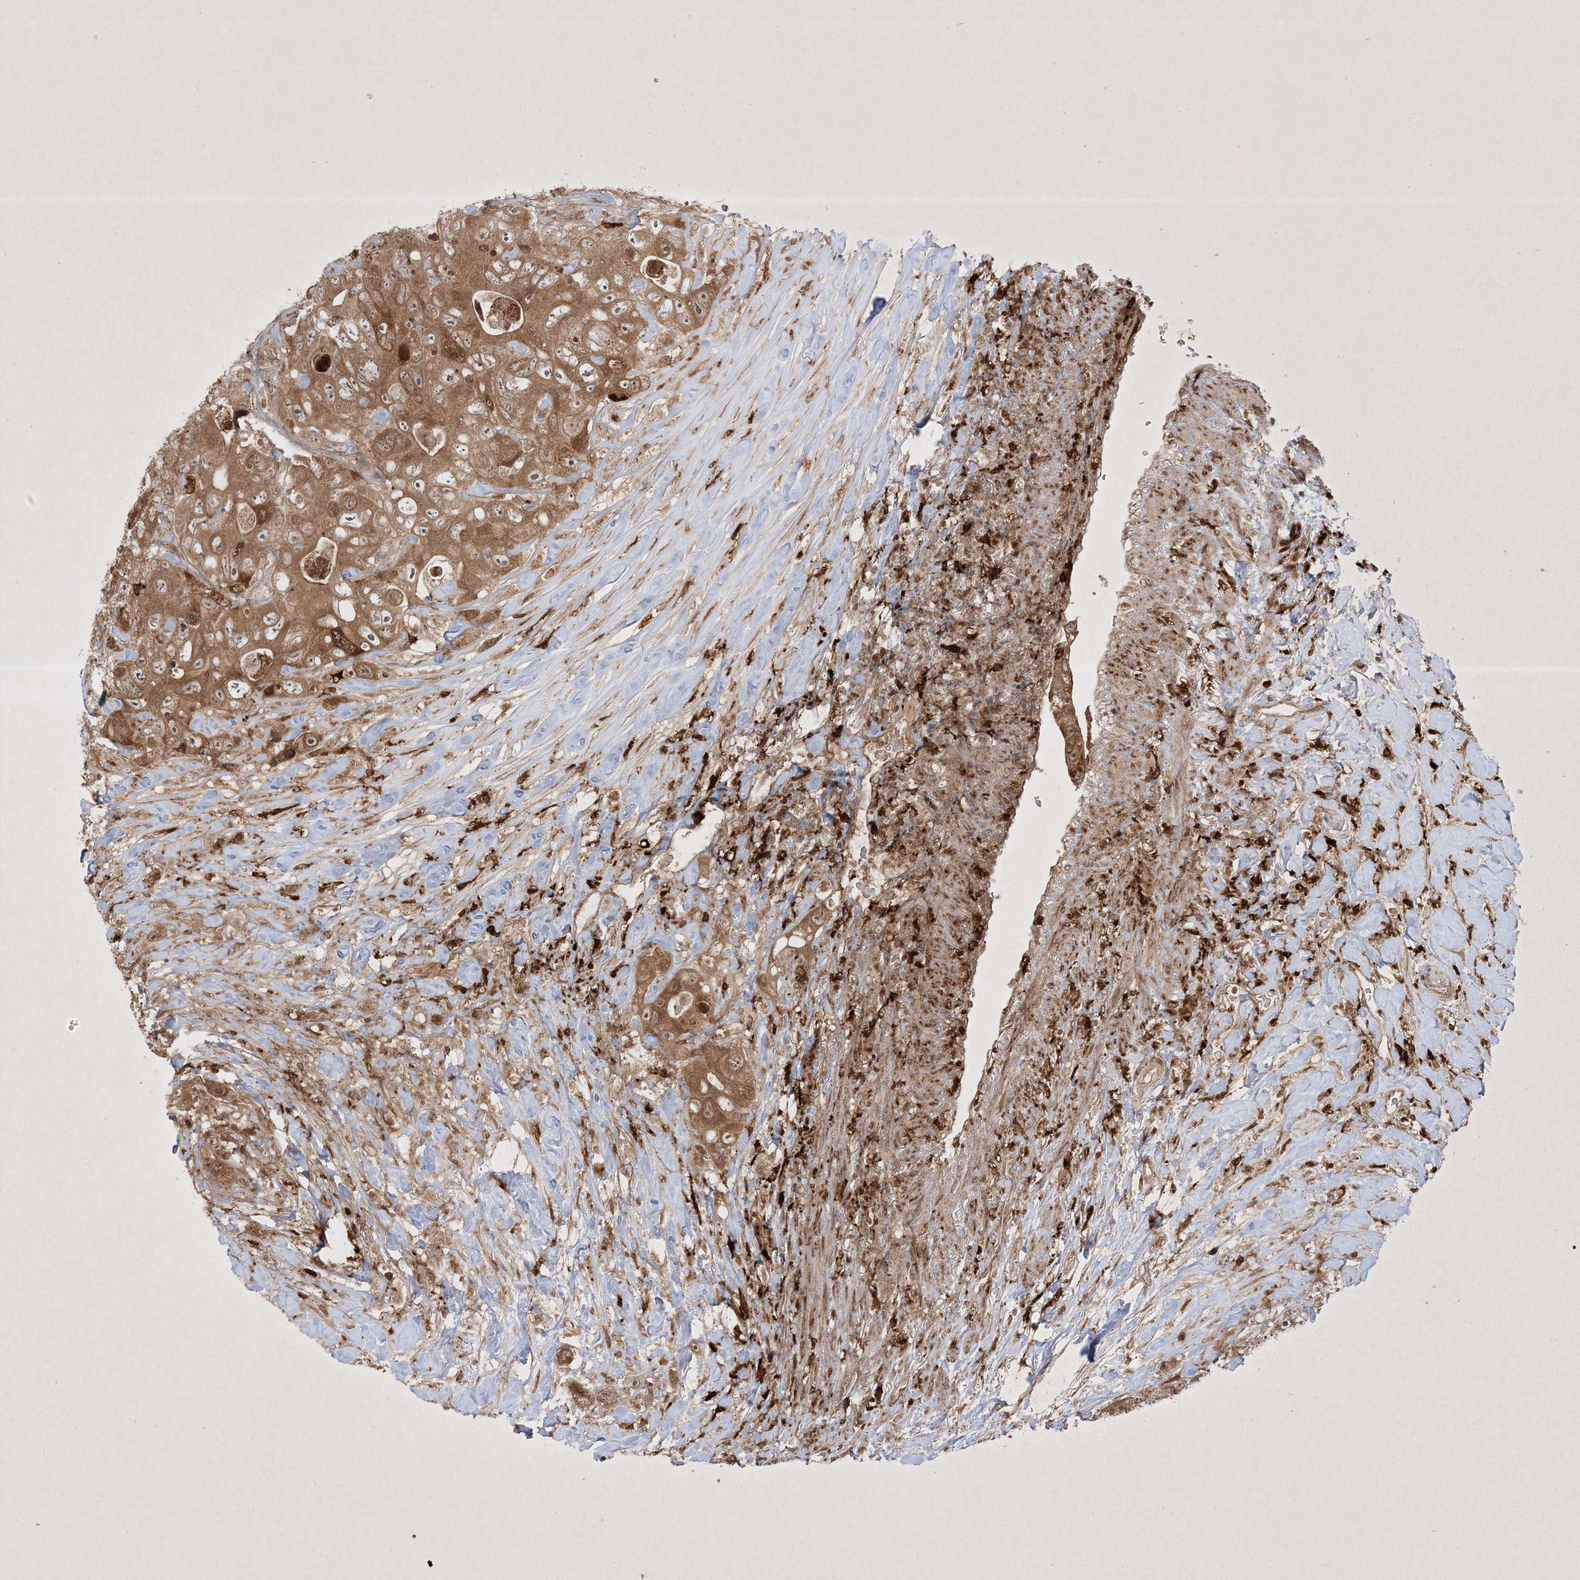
{"staining": {"intensity": "moderate", "quantity": ">75%", "location": "cytoplasmic/membranous"}, "tissue": "colorectal cancer", "cell_type": "Tumor cells", "image_type": "cancer", "snomed": [{"axis": "morphology", "description": "Adenocarcinoma, NOS"}, {"axis": "topography", "description": "Colon"}], "caption": "Adenocarcinoma (colorectal) was stained to show a protein in brown. There is medium levels of moderate cytoplasmic/membranous staining in approximately >75% of tumor cells.", "gene": "PTK6", "patient": {"sex": "female", "age": 46}}